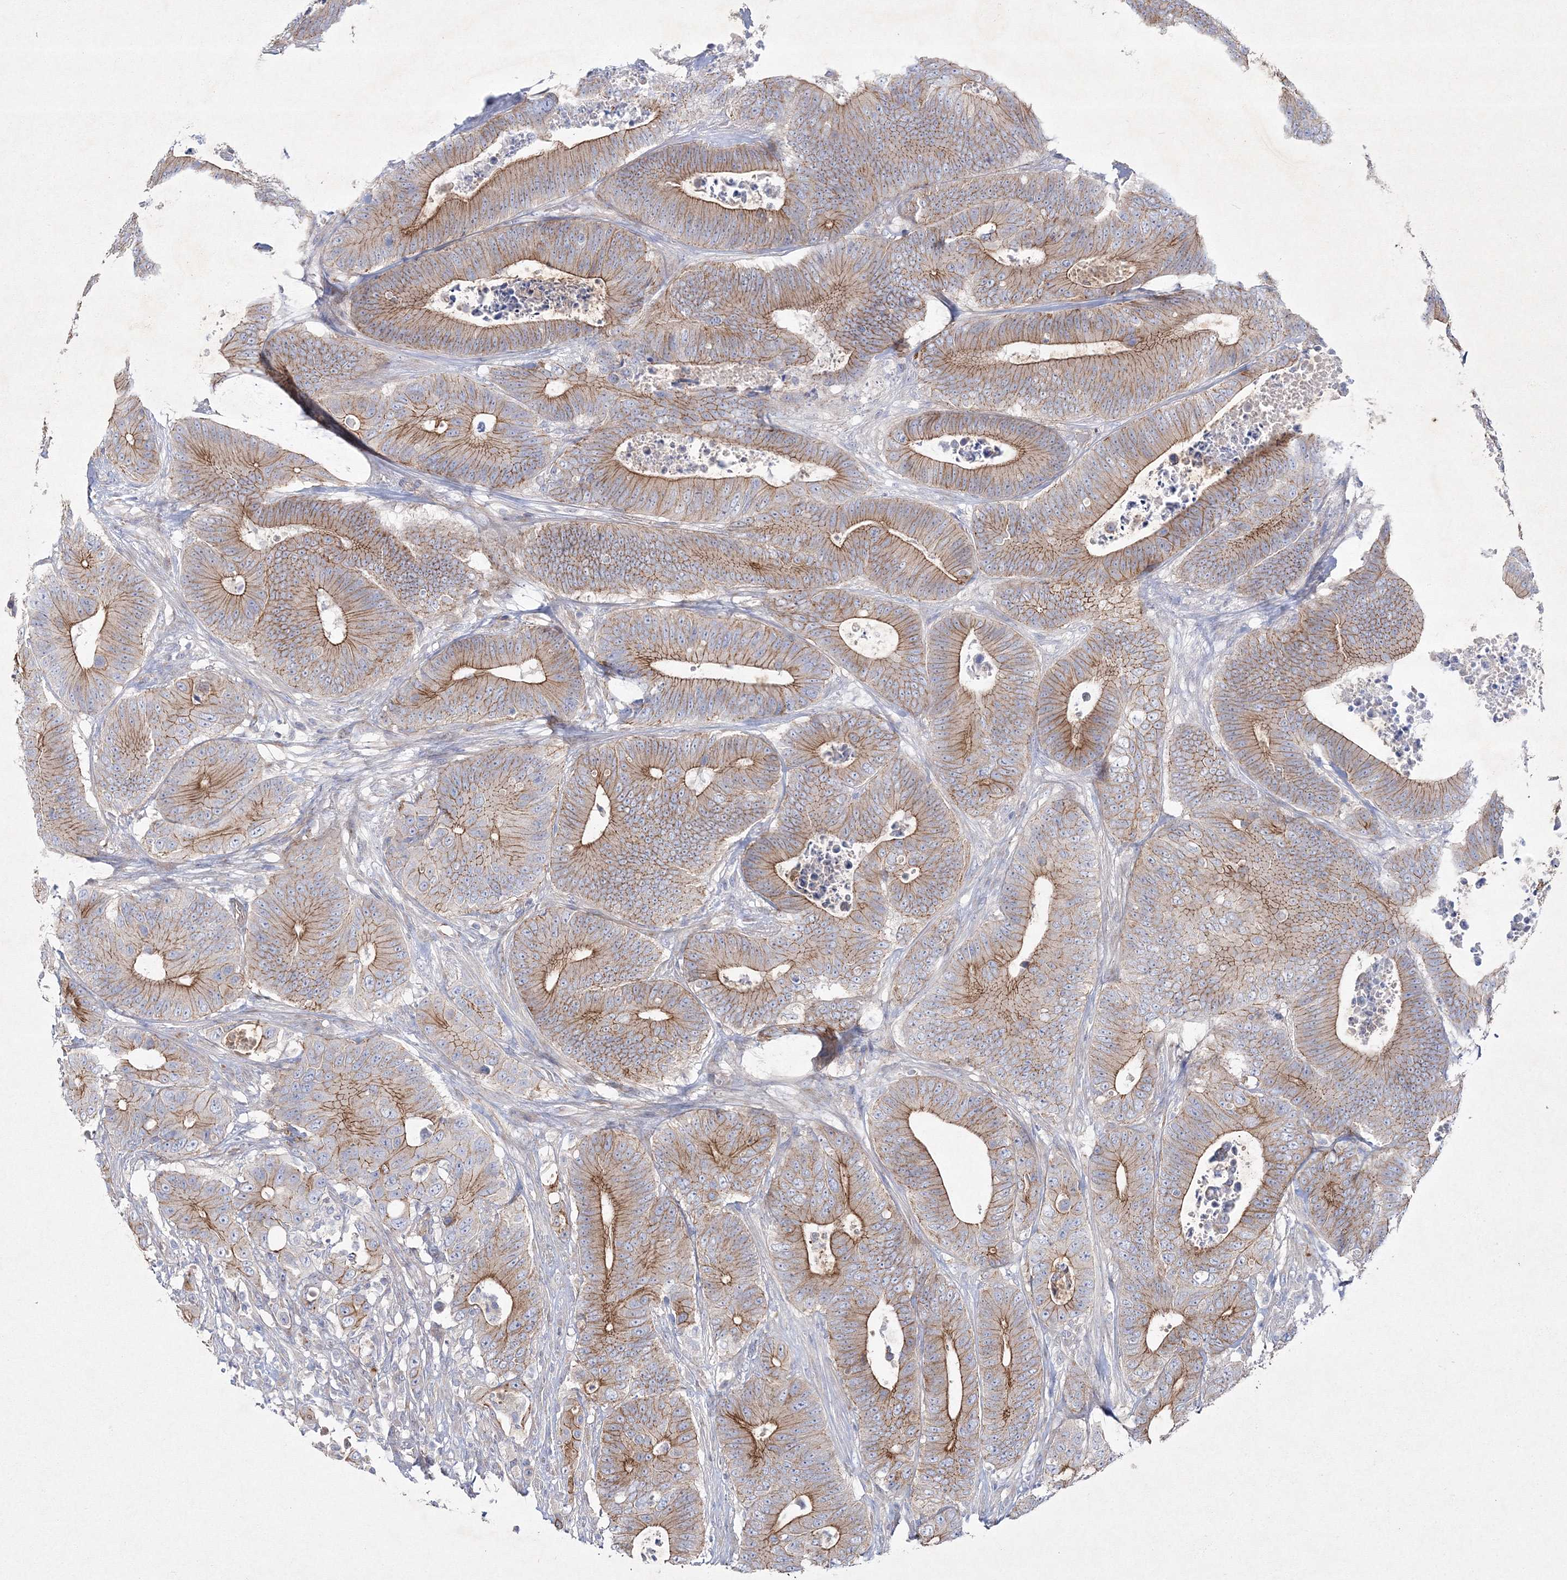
{"staining": {"intensity": "moderate", "quantity": ">75%", "location": "cytoplasmic/membranous"}, "tissue": "colorectal cancer", "cell_type": "Tumor cells", "image_type": "cancer", "snomed": [{"axis": "morphology", "description": "Adenocarcinoma, NOS"}, {"axis": "topography", "description": "Colon"}], "caption": "Tumor cells display medium levels of moderate cytoplasmic/membranous staining in about >75% of cells in human adenocarcinoma (colorectal).", "gene": "NAA40", "patient": {"sex": "male", "age": 83}}